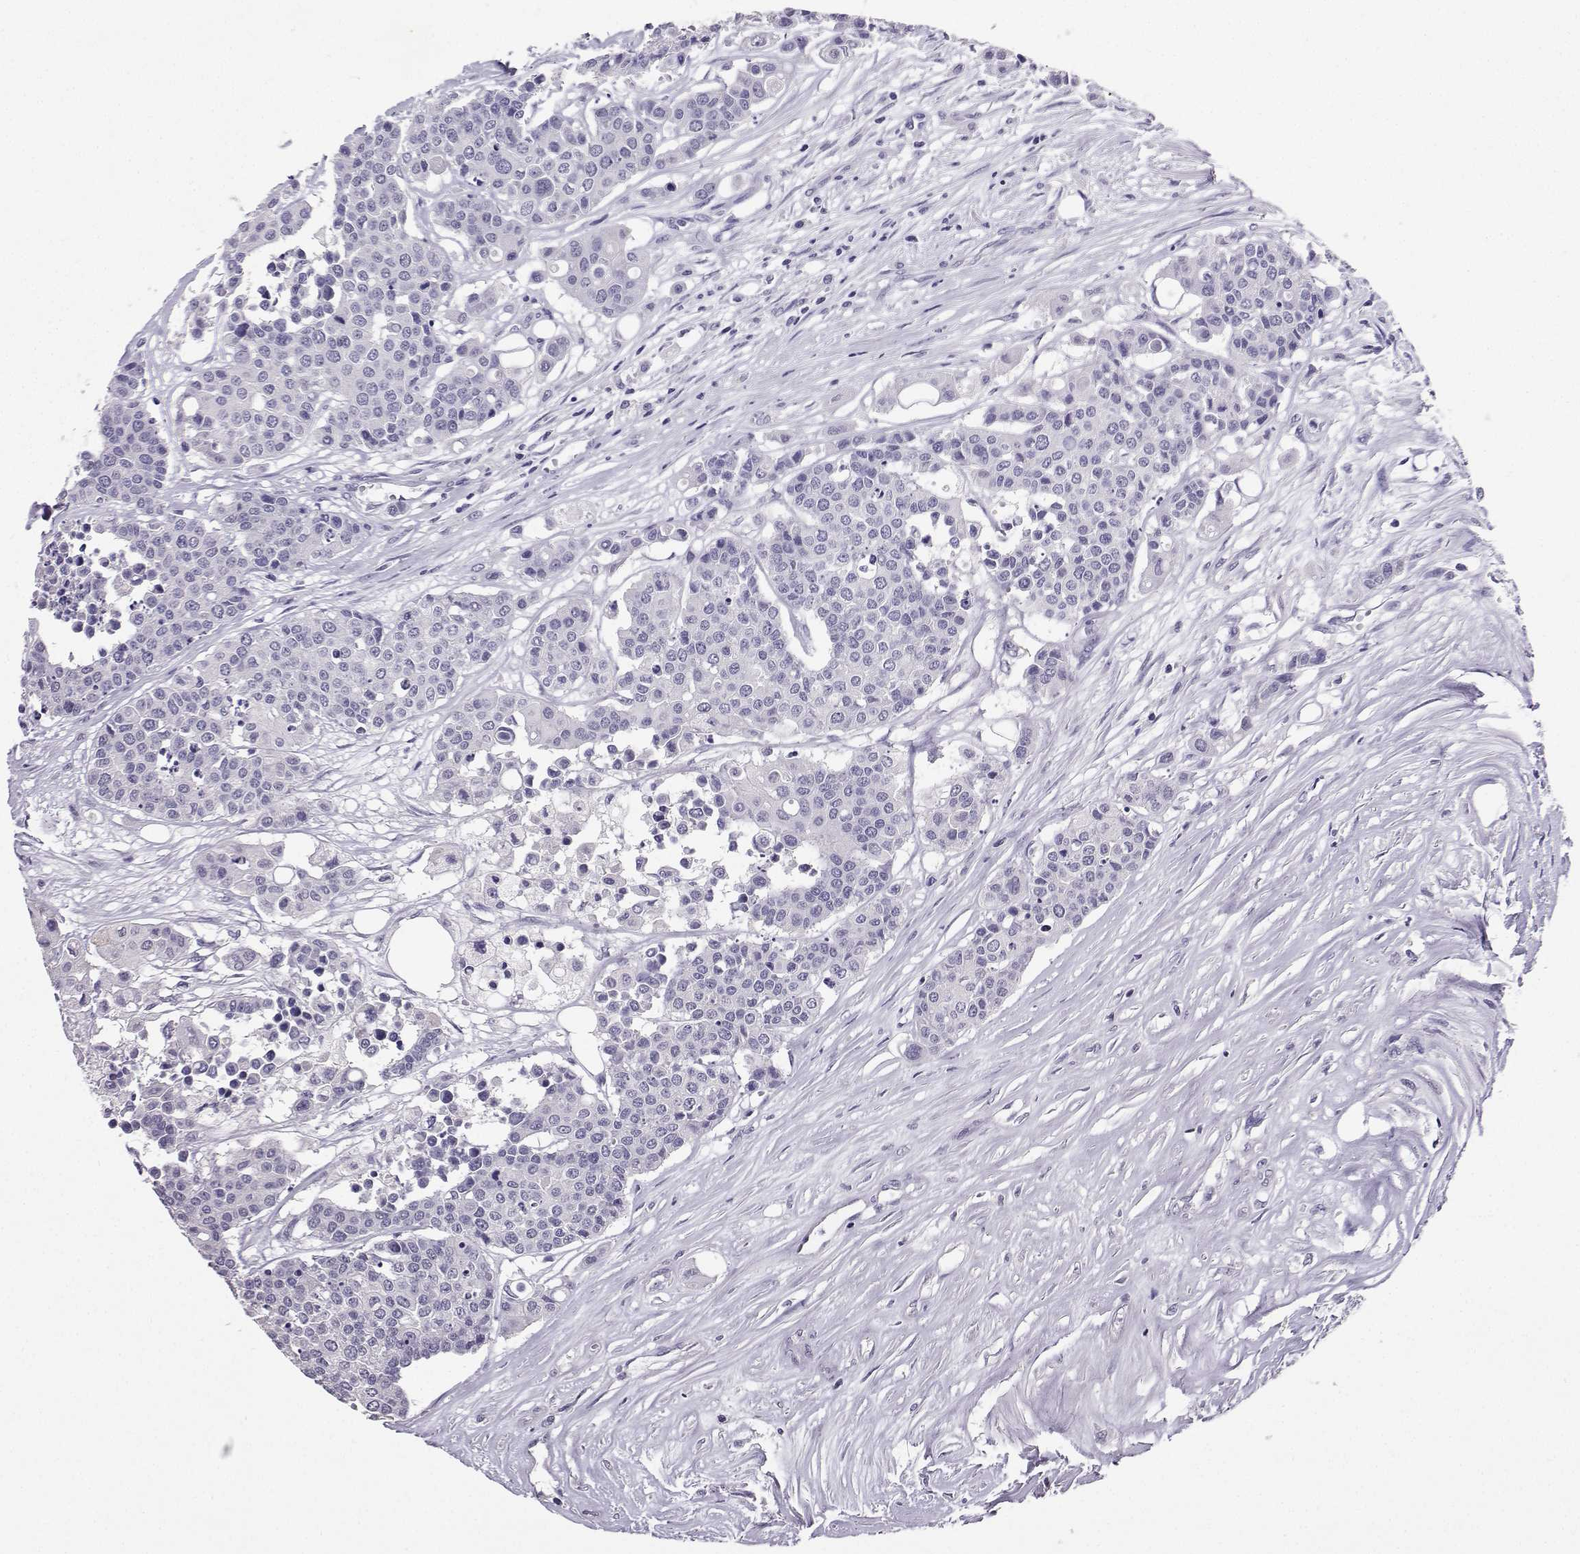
{"staining": {"intensity": "negative", "quantity": "none", "location": "none"}, "tissue": "carcinoid", "cell_type": "Tumor cells", "image_type": "cancer", "snomed": [{"axis": "morphology", "description": "Carcinoid, malignant, NOS"}, {"axis": "topography", "description": "Colon"}], "caption": "High magnification brightfield microscopy of malignant carcinoid stained with DAB (3,3'-diaminobenzidine) (brown) and counterstained with hematoxylin (blue): tumor cells show no significant positivity.", "gene": "SPAG11B", "patient": {"sex": "male", "age": 81}}